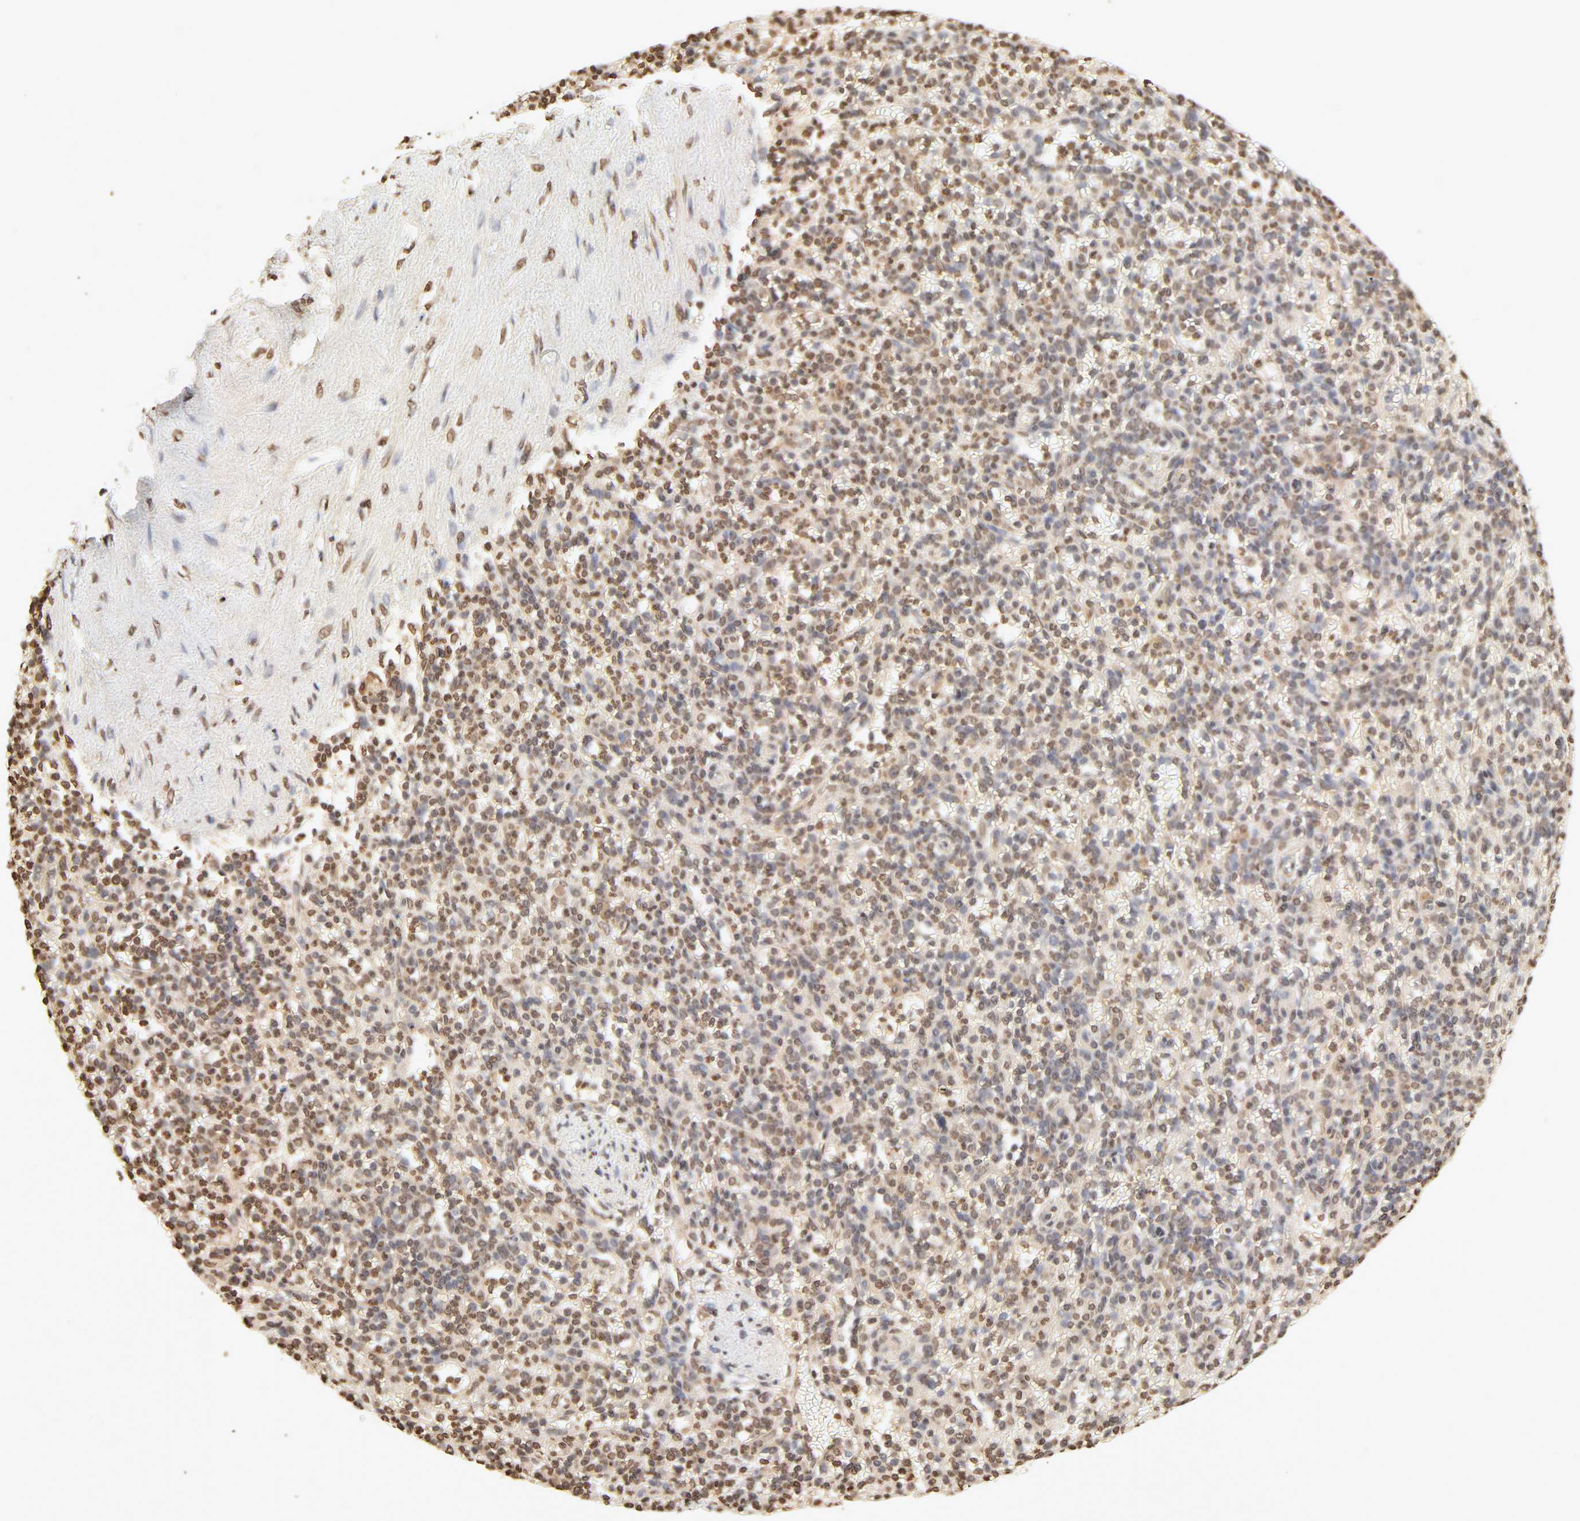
{"staining": {"intensity": "moderate", "quantity": ">75%", "location": "cytoplasmic/membranous,nuclear"}, "tissue": "spleen", "cell_type": "Cells in red pulp", "image_type": "normal", "snomed": [{"axis": "morphology", "description": "Normal tissue, NOS"}, {"axis": "topography", "description": "Spleen"}], "caption": "Immunohistochemistry image of benign spleen: human spleen stained using immunohistochemistry (IHC) reveals medium levels of moderate protein expression localized specifically in the cytoplasmic/membranous,nuclear of cells in red pulp, appearing as a cytoplasmic/membranous,nuclear brown color.", "gene": "TBL1X", "patient": {"sex": "female", "age": 74}}